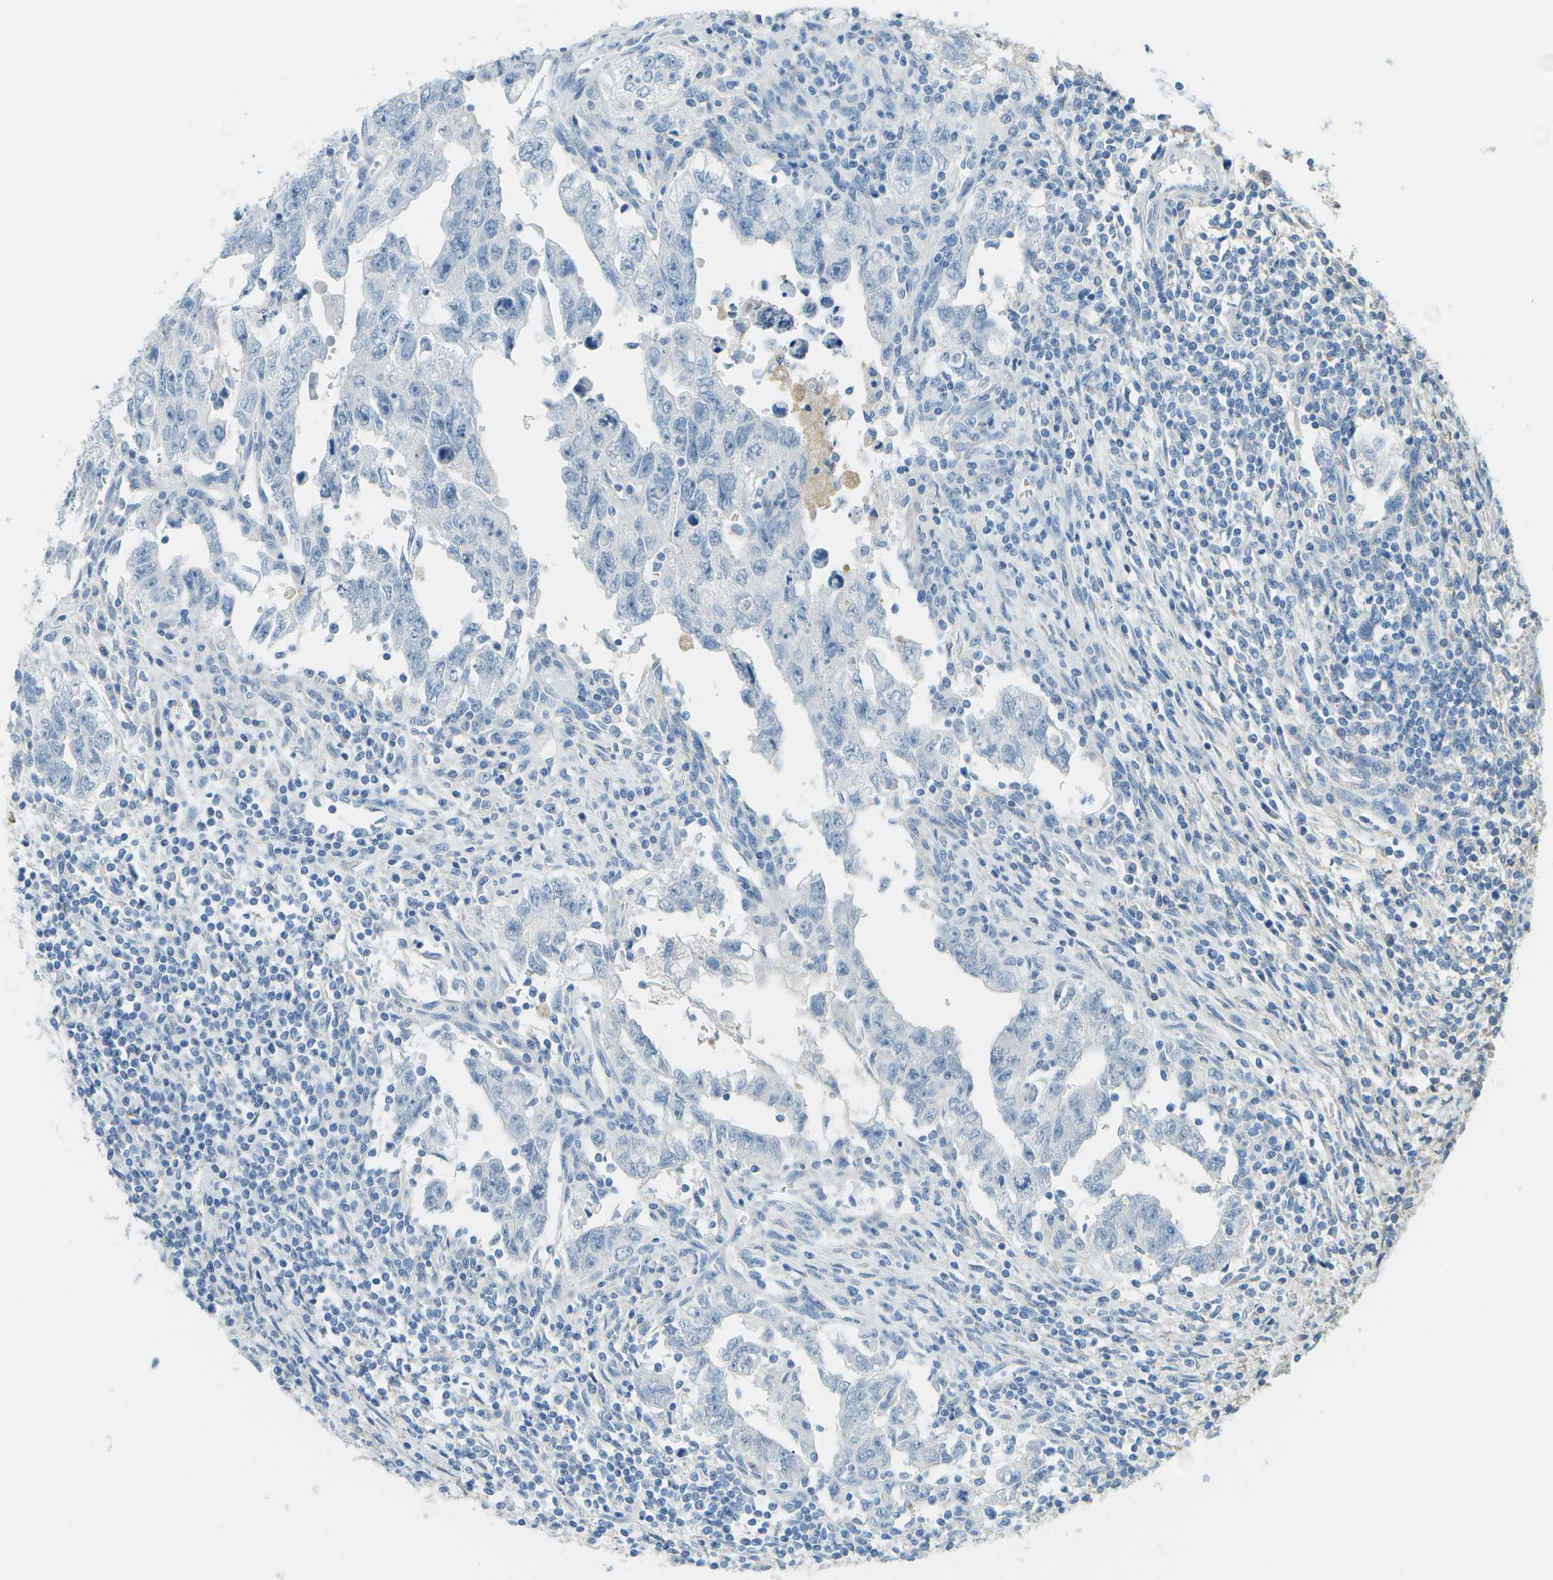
{"staining": {"intensity": "negative", "quantity": "none", "location": "none"}, "tissue": "testis cancer", "cell_type": "Tumor cells", "image_type": "cancer", "snomed": [{"axis": "morphology", "description": "Carcinoma, Embryonal, NOS"}, {"axis": "topography", "description": "Testis"}], "caption": "DAB immunohistochemical staining of embryonal carcinoma (testis) displays no significant positivity in tumor cells.", "gene": "C1S", "patient": {"sex": "male", "age": 28}}